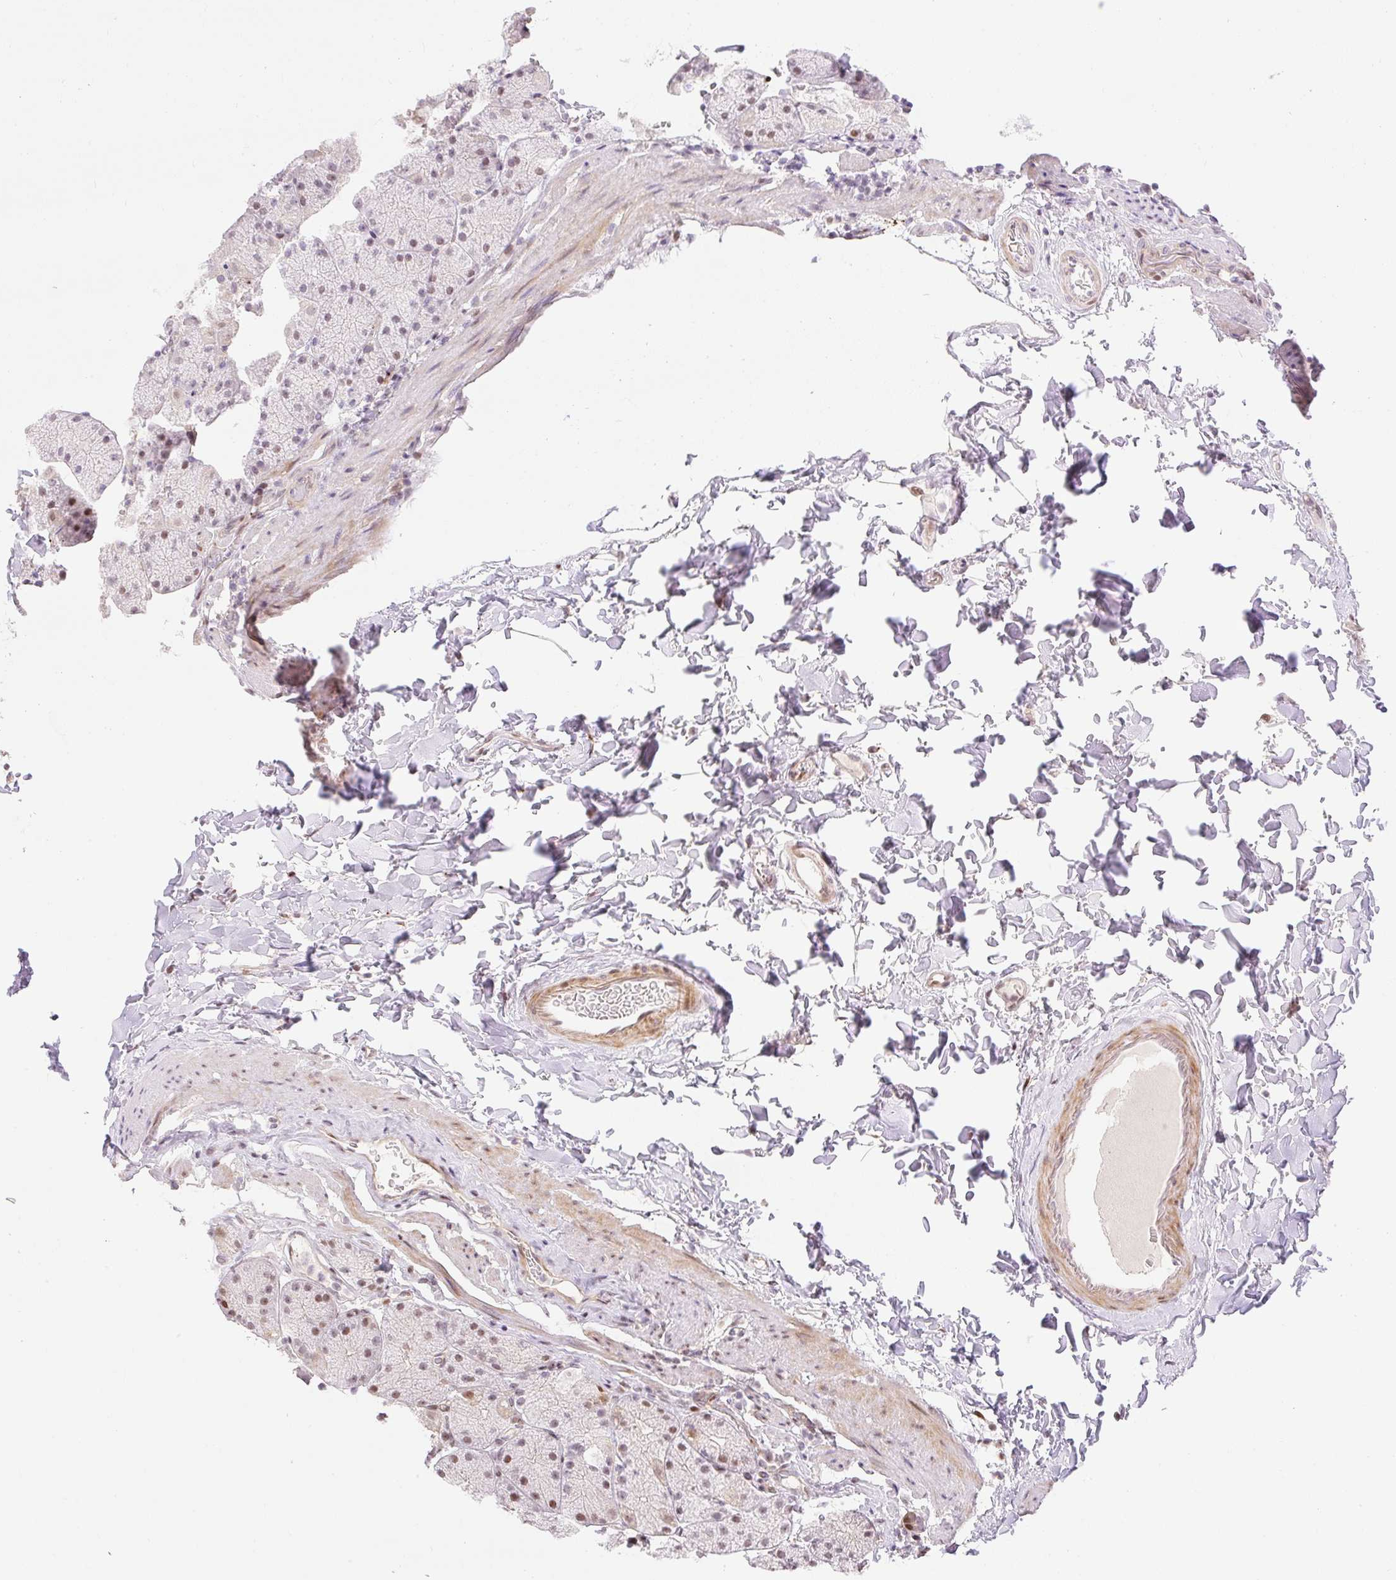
{"staining": {"intensity": "moderate", "quantity": "25%-75%", "location": "cytoplasmic/membranous,nuclear"}, "tissue": "stomach", "cell_type": "Glandular cells", "image_type": "normal", "snomed": [{"axis": "morphology", "description": "Normal tissue, NOS"}, {"axis": "topography", "description": "Stomach, upper"}, {"axis": "topography", "description": "Stomach, lower"}], "caption": "Glandular cells show moderate cytoplasmic/membranous,nuclear positivity in about 25%-75% of cells in unremarkable stomach. (Brightfield microscopy of DAB IHC at high magnification).", "gene": "RIPPLY3", "patient": {"sex": "male", "age": 67}}